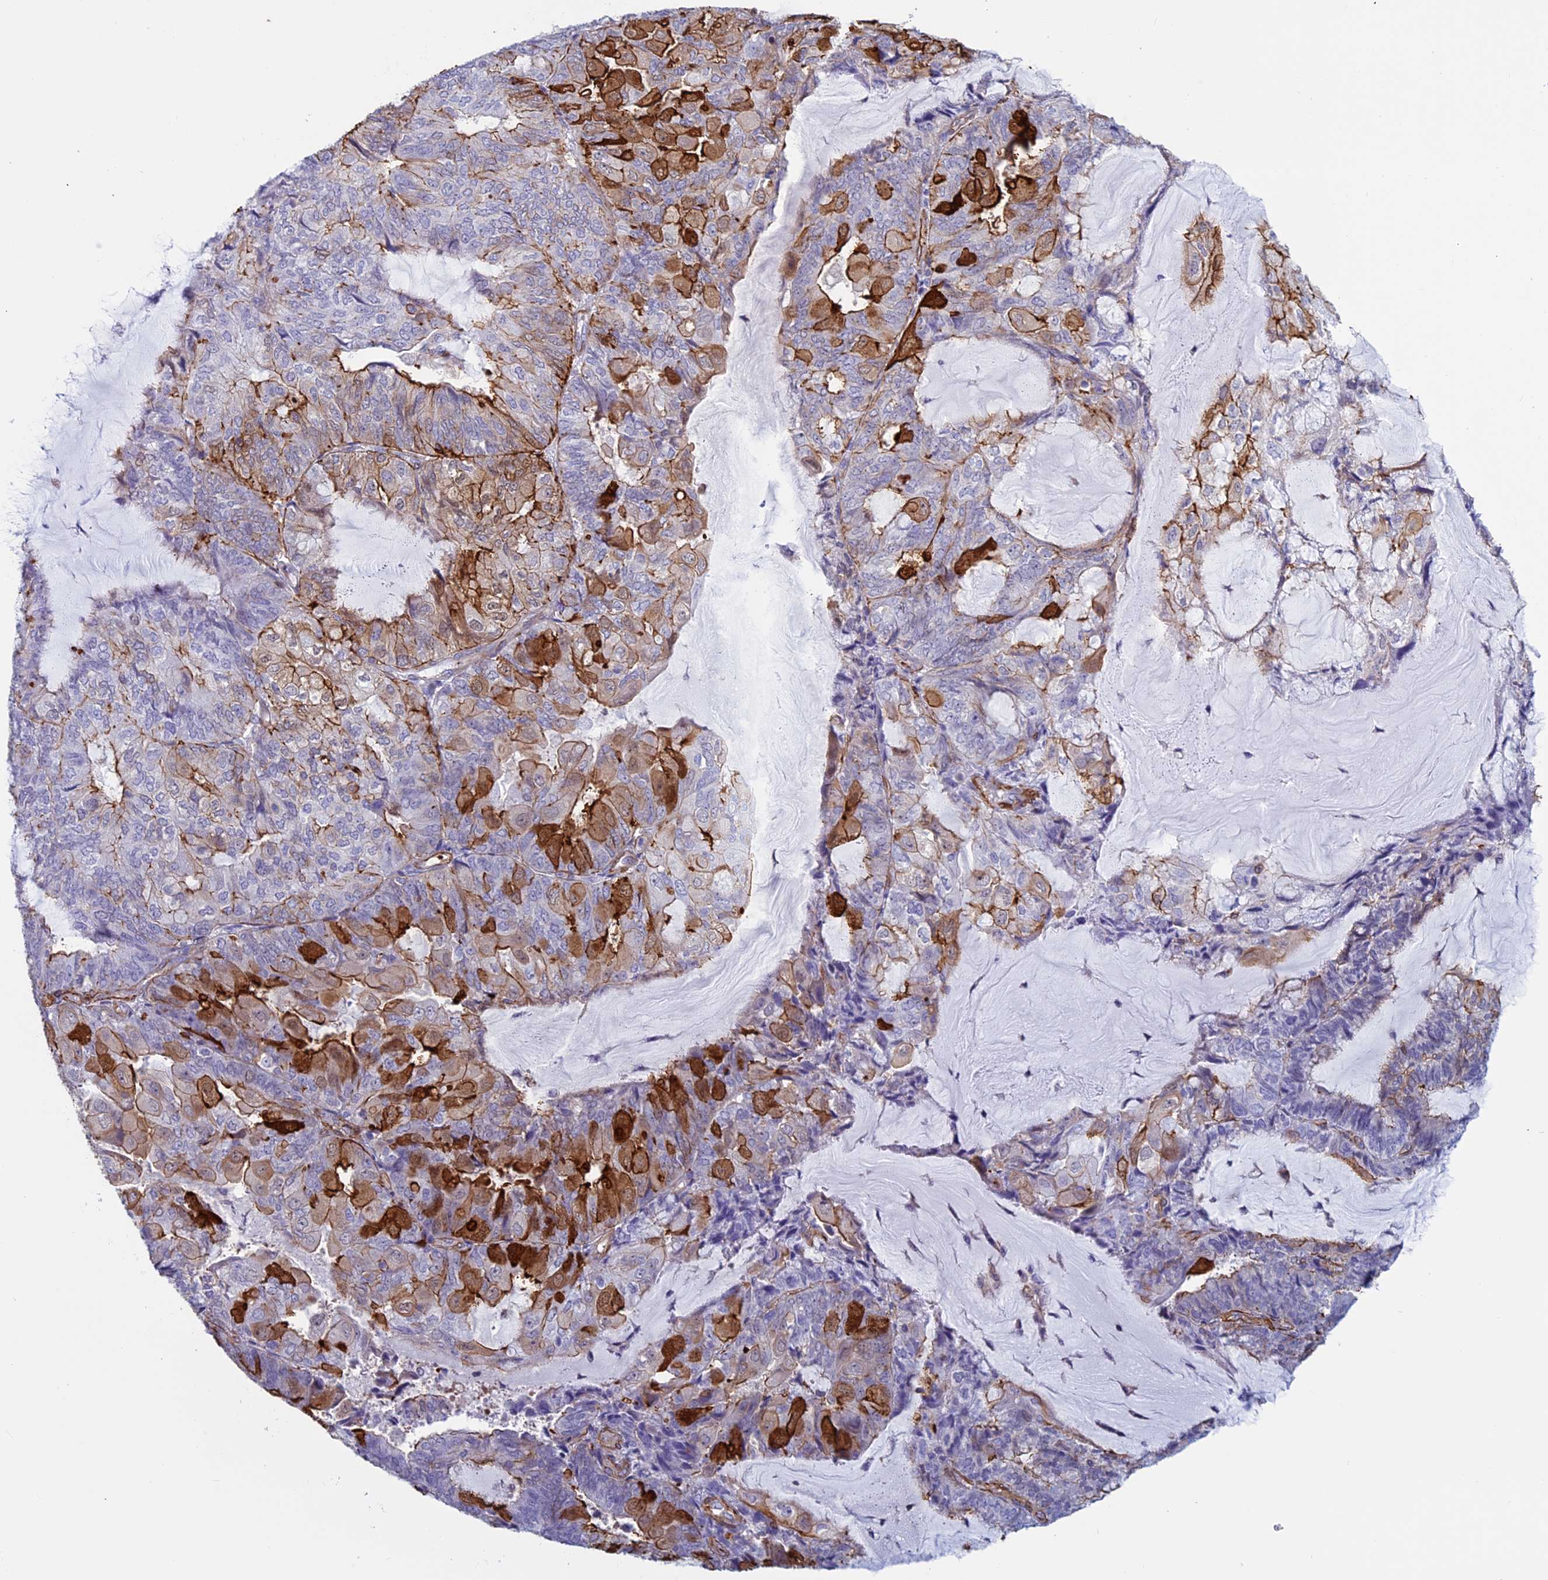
{"staining": {"intensity": "strong", "quantity": "25%-75%", "location": "cytoplasmic/membranous"}, "tissue": "endometrial cancer", "cell_type": "Tumor cells", "image_type": "cancer", "snomed": [{"axis": "morphology", "description": "Adenocarcinoma, NOS"}, {"axis": "topography", "description": "Endometrium"}], "caption": "Immunohistochemistry (IHC) (DAB (3,3'-diaminobenzidine)) staining of human endometrial cancer (adenocarcinoma) shows strong cytoplasmic/membranous protein positivity in approximately 25%-75% of tumor cells. The staining was performed using DAB, with brown indicating positive protein expression. Nuclei are stained blue with hematoxylin.", "gene": "ANGPTL2", "patient": {"sex": "female", "age": 81}}